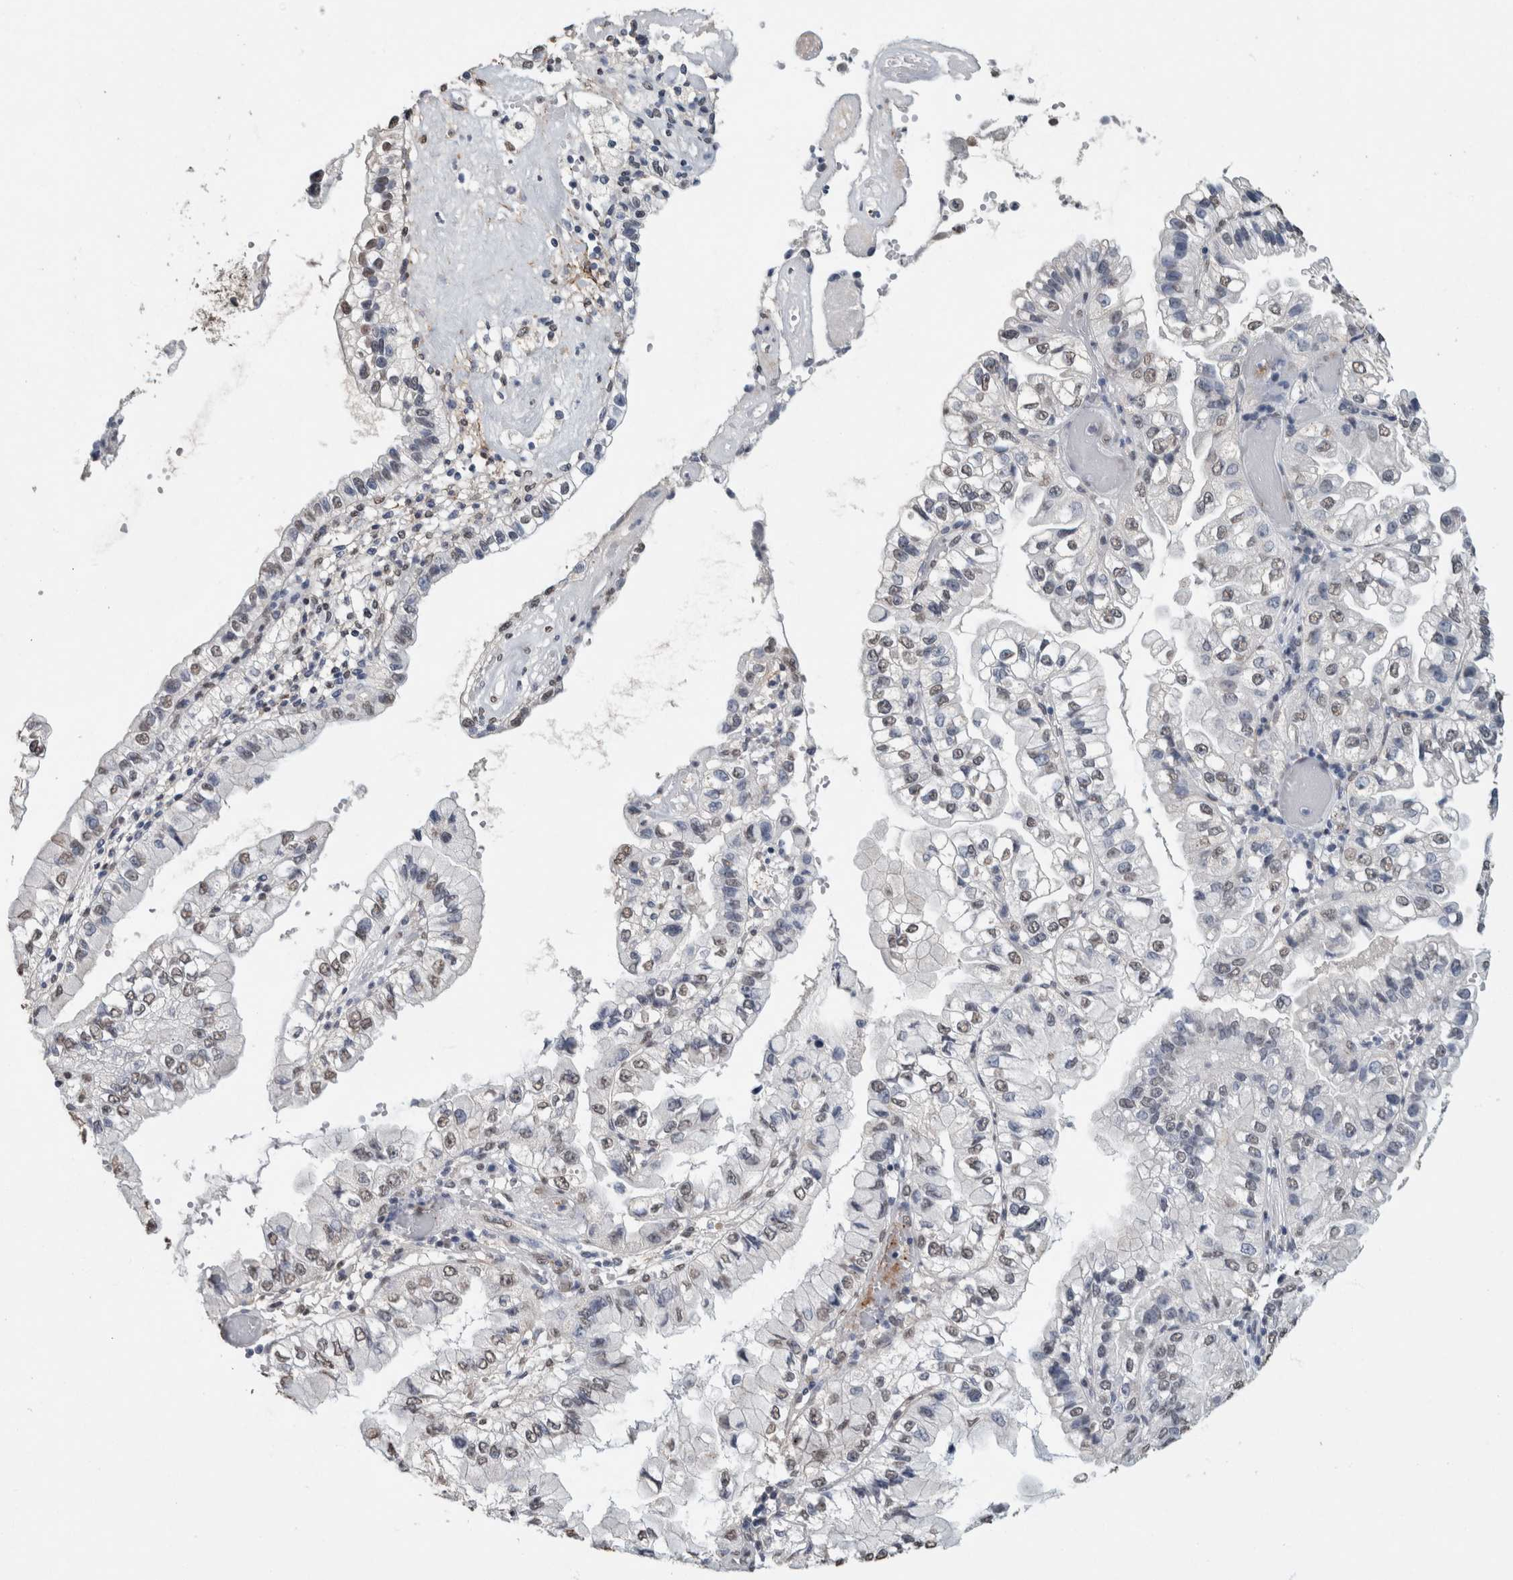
{"staining": {"intensity": "weak", "quantity": "<25%", "location": "nuclear"}, "tissue": "liver cancer", "cell_type": "Tumor cells", "image_type": "cancer", "snomed": [{"axis": "morphology", "description": "Cholangiocarcinoma"}, {"axis": "topography", "description": "Liver"}], "caption": "High magnification brightfield microscopy of liver cholangiocarcinoma stained with DAB (3,3'-diaminobenzidine) (brown) and counterstained with hematoxylin (blue): tumor cells show no significant positivity.", "gene": "LTBP1", "patient": {"sex": "female", "age": 79}}